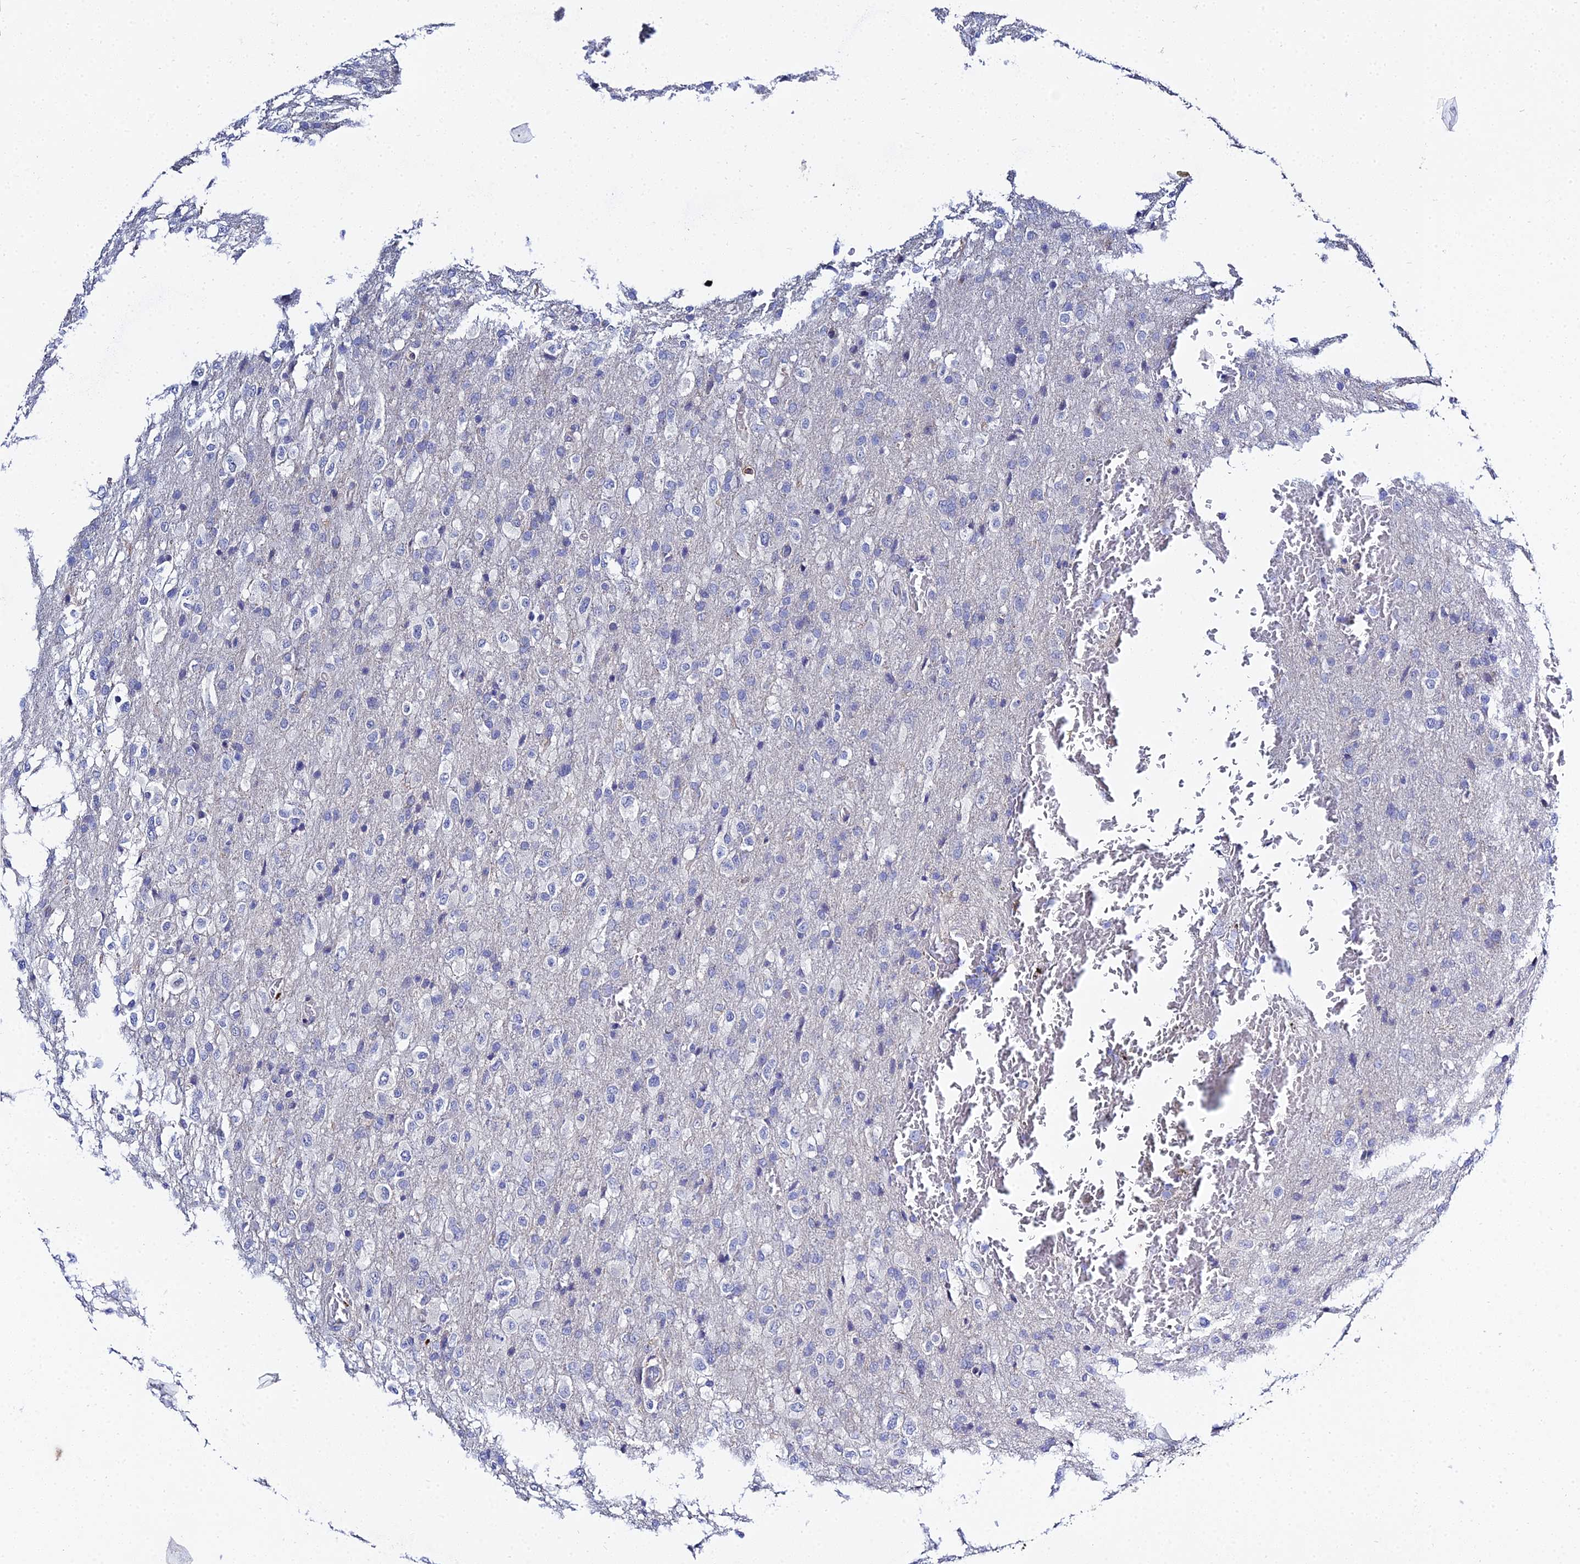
{"staining": {"intensity": "negative", "quantity": "none", "location": "none"}, "tissue": "glioma", "cell_type": "Tumor cells", "image_type": "cancer", "snomed": [{"axis": "morphology", "description": "Glioma, malignant, High grade"}, {"axis": "topography", "description": "Brain"}], "caption": "Tumor cells show no significant protein expression in glioma. The staining was performed using DAB (3,3'-diaminobenzidine) to visualize the protein expression in brown, while the nuclei were stained in blue with hematoxylin (Magnification: 20x).", "gene": "APOBEC3H", "patient": {"sex": "female", "age": 74}}